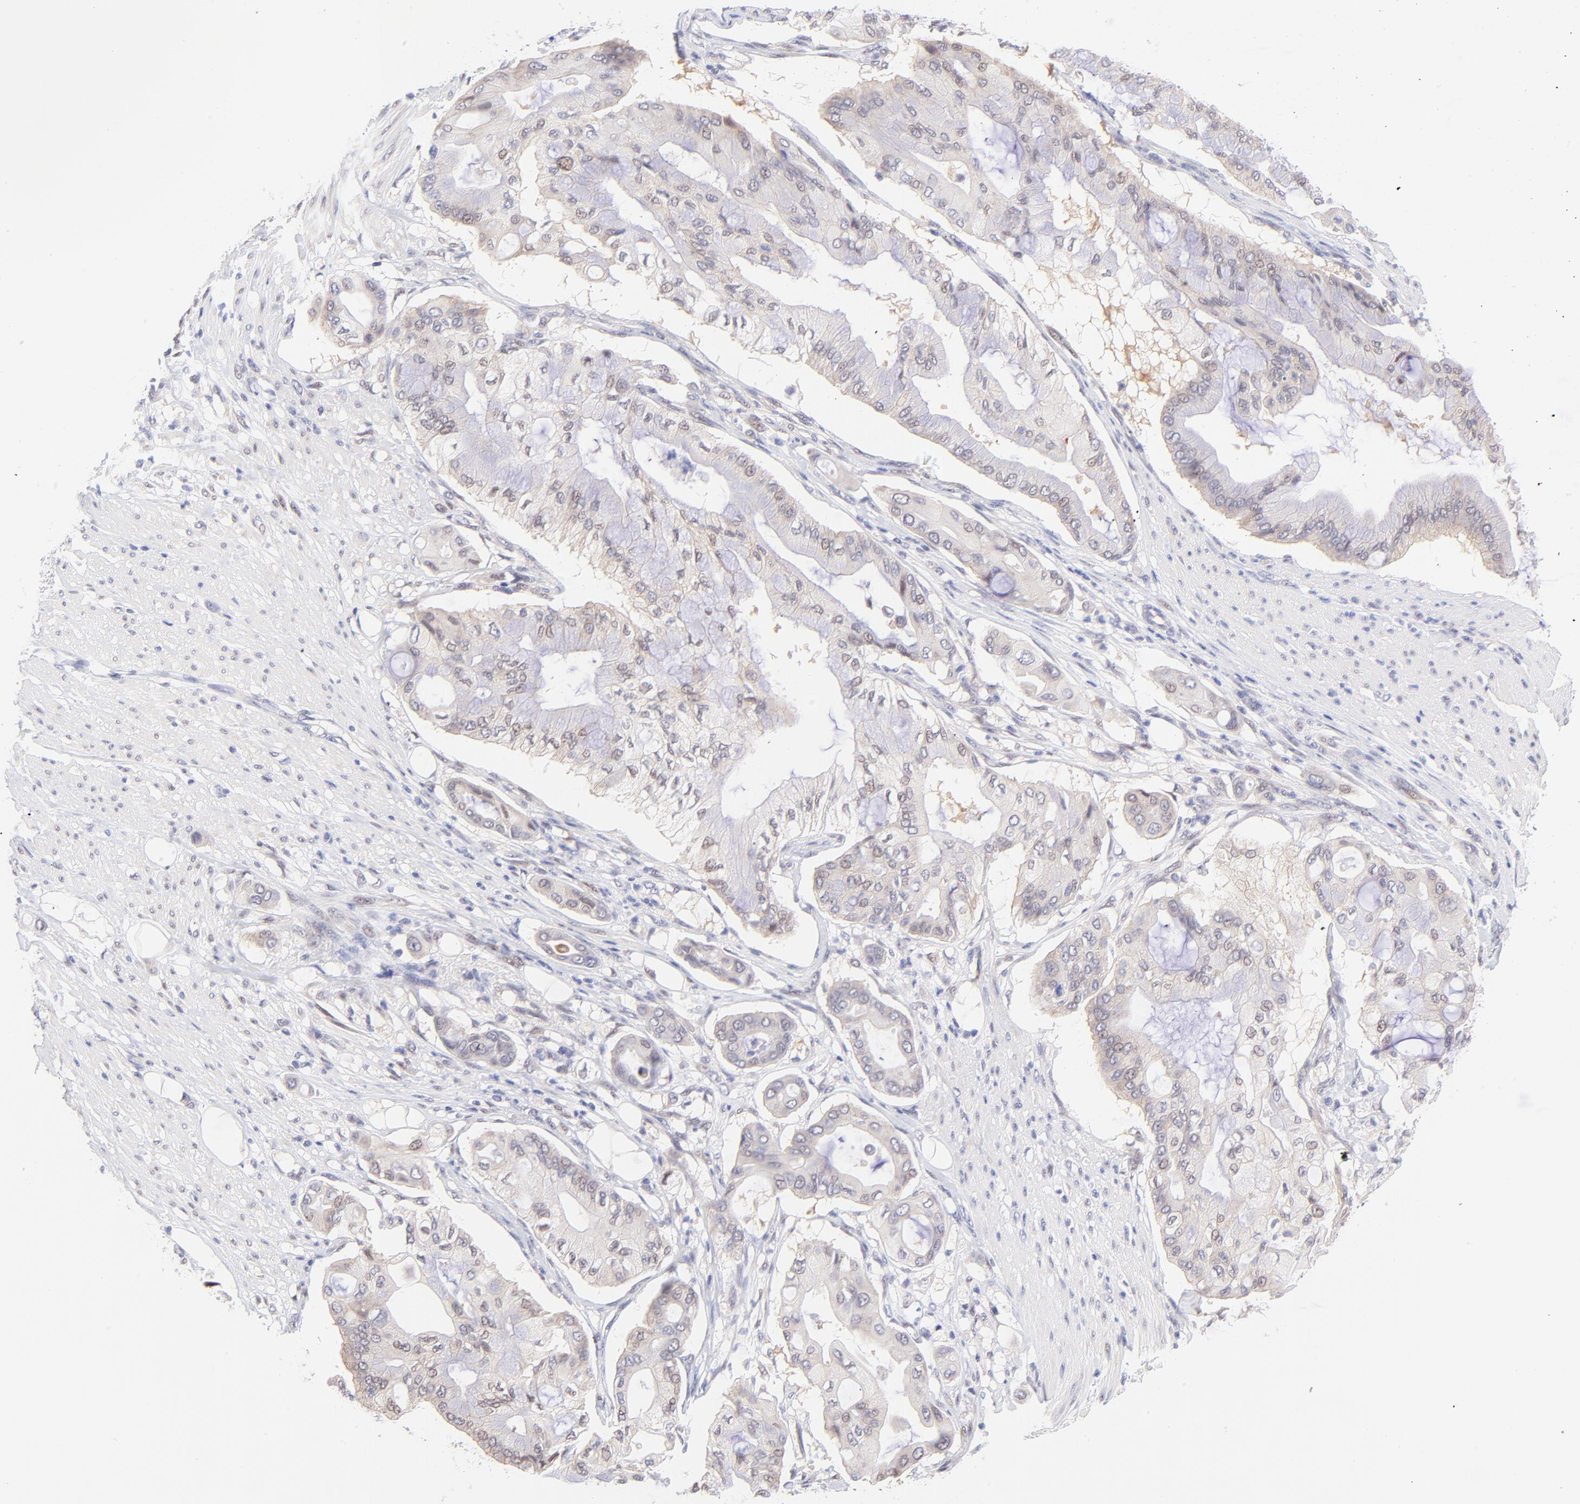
{"staining": {"intensity": "weak", "quantity": "<25%", "location": "nuclear"}, "tissue": "pancreatic cancer", "cell_type": "Tumor cells", "image_type": "cancer", "snomed": [{"axis": "morphology", "description": "Adenocarcinoma, NOS"}, {"axis": "morphology", "description": "Adenocarcinoma, metastatic, NOS"}, {"axis": "topography", "description": "Lymph node"}, {"axis": "topography", "description": "Pancreas"}, {"axis": "topography", "description": "Duodenum"}], "caption": "Tumor cells show no significant protein positivity in pancreatic cancer (adenocarcinoma).", "gene": "PBDC1", "patient": {"sex": "female", "age": 64}}